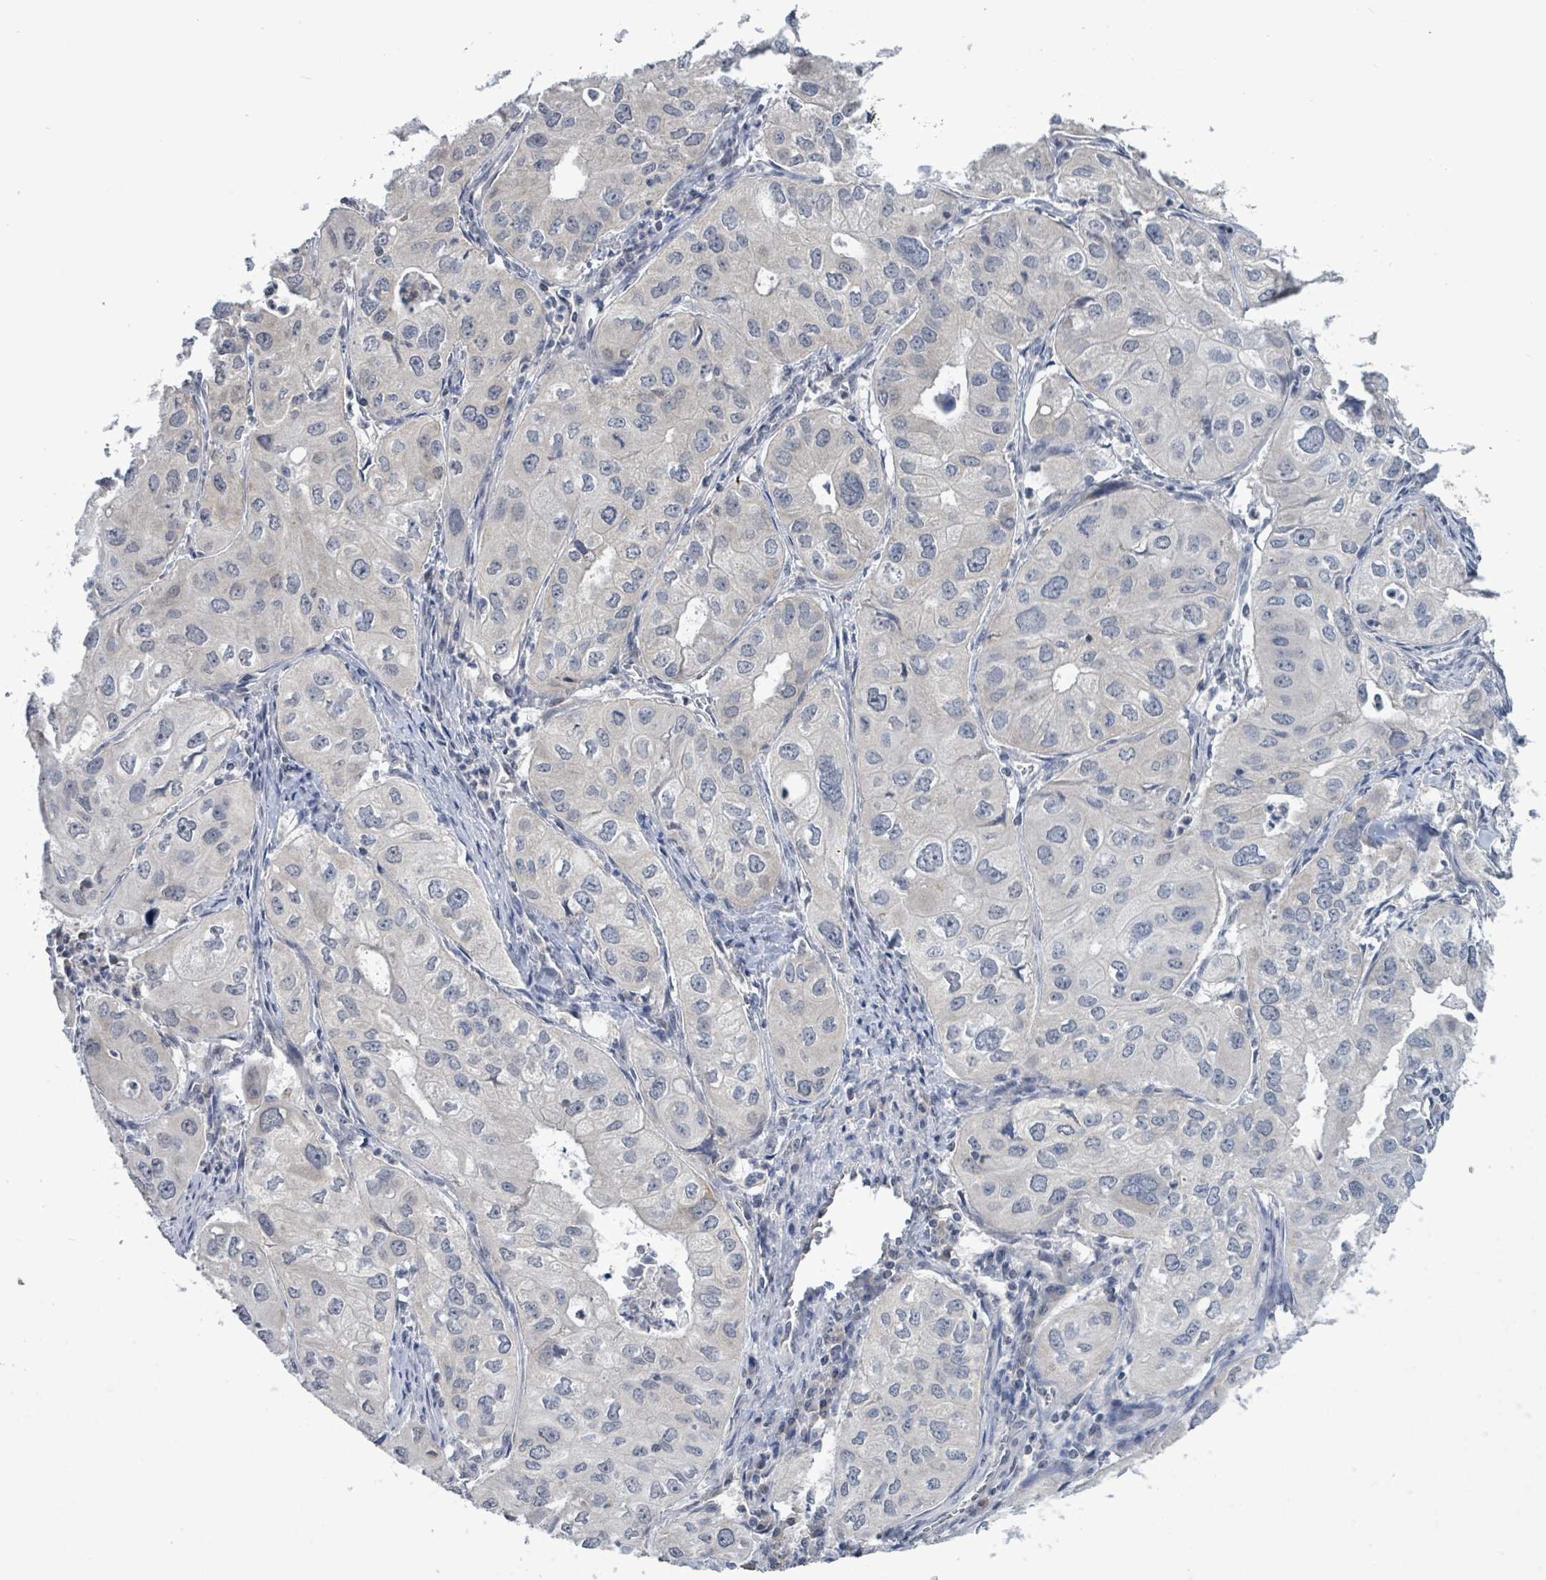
{"staining": {"intensity": "negative", "quantity": "none", "location": "none"}, "tissue": "lung cancer", "cell_type": "Tumor cells", "image_type": "cancer", "snomed": [{"axis": "morphology", "description": "Adenocarcinoma, NOS"}, {"axis": "topography", "description": "Lung"}], "caption": "Immunohistochemistry (IHC) photomicrograph of human lung adenocarcinoma stained for a protein (brown), which reveals no positivity in tumor cells.", "gene": "COQ10B", "patient": {"sex": "male", "age": 48}}